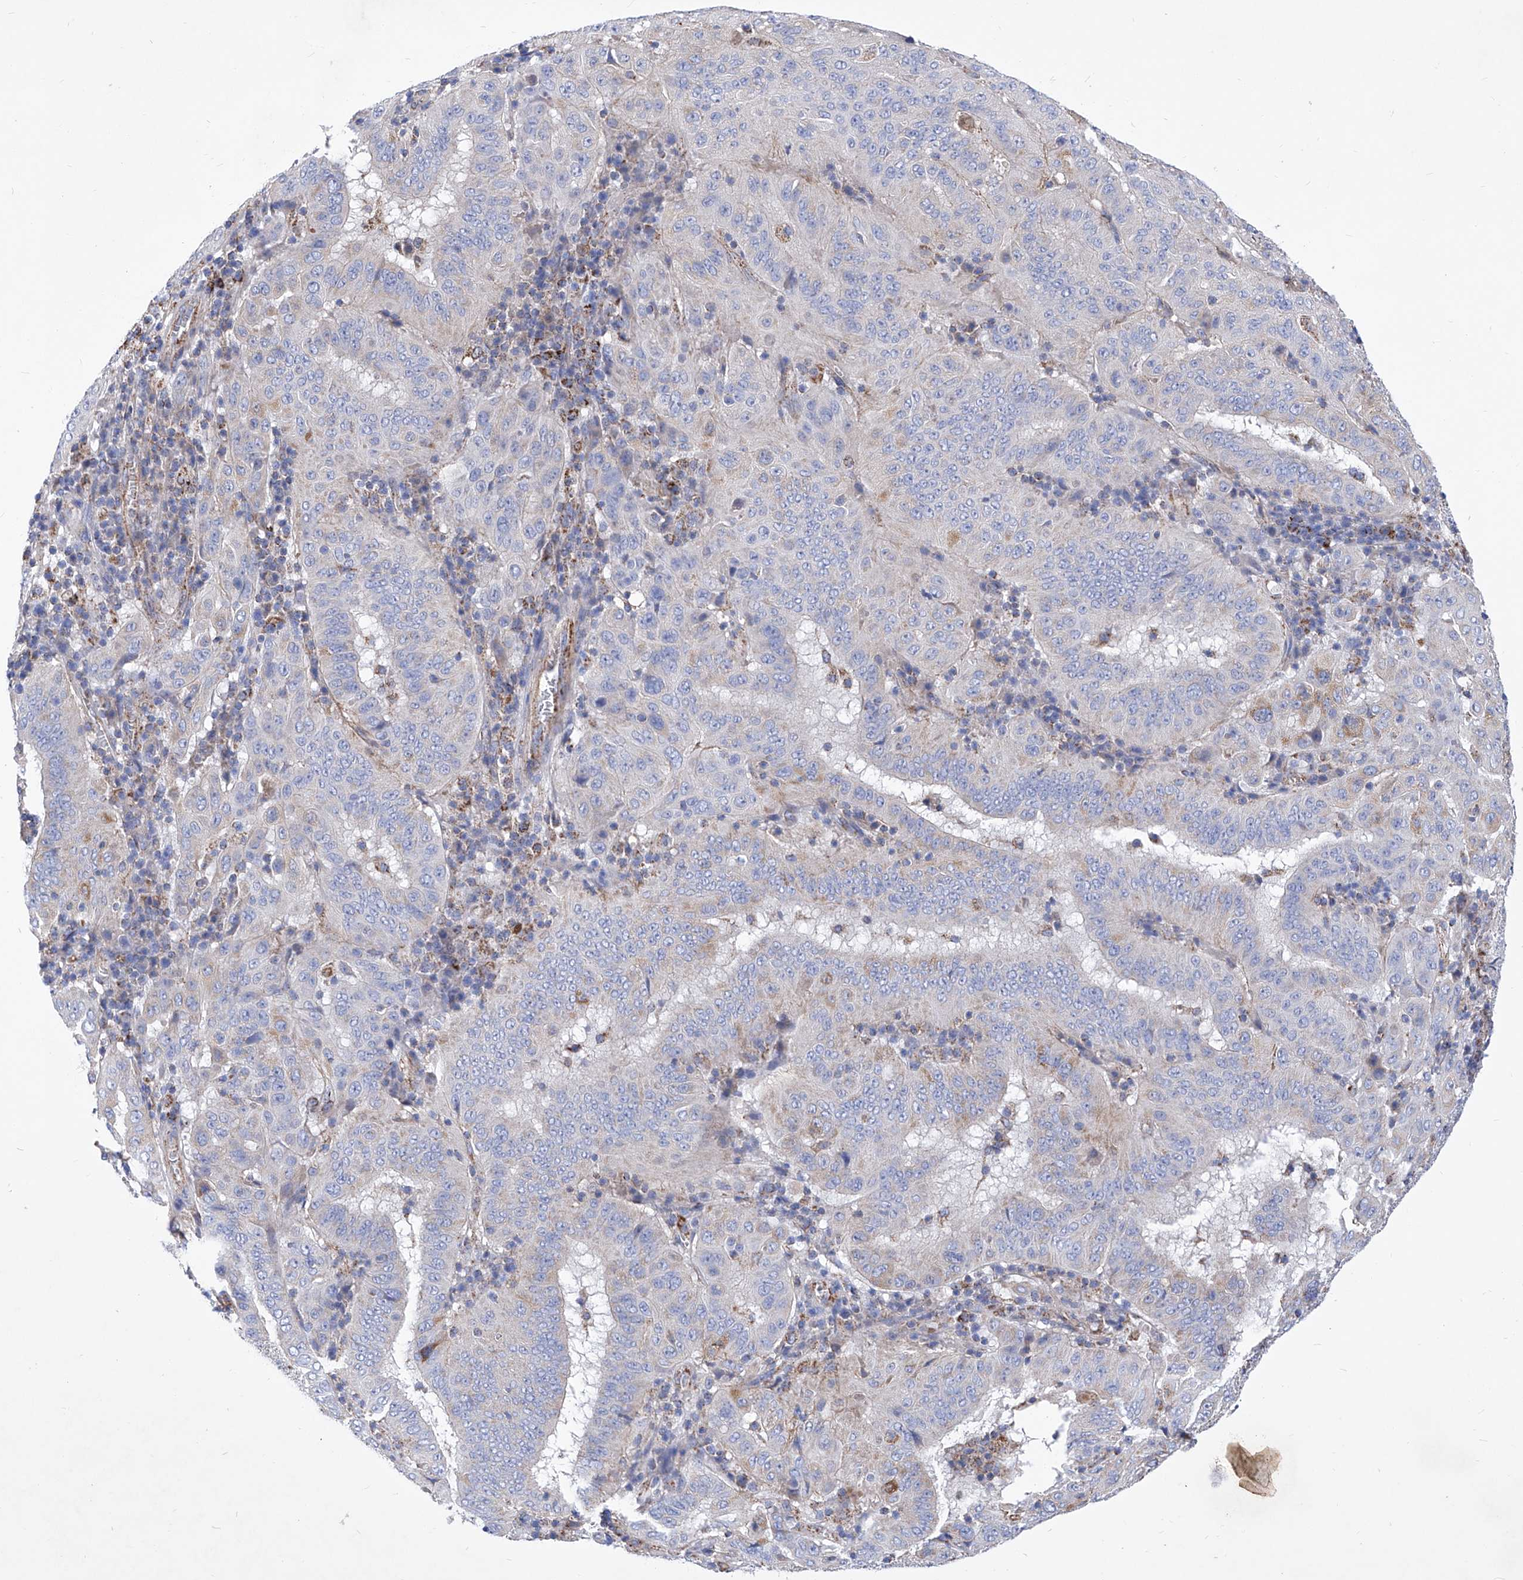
{"staining": {"intensity": "moderate", "quantity": "<25%", "location": "cytoplasmic/membranous"}, "tissue": "pancreatic cancer", "cell_type": "Tumor cells", "image_type": "cancer", "snomed": [{"axis": "morphology", "description": "Adenocarcinoma, NOS"}, {"axis": "topography", "description": "Pancreas"}], "caption": "Protein staining of pancreatic adenocarcinoma tissue exhibits moderate cytoplasmic/membranous staining in approximately <25% of tumor cells. (Brightfield microscopy of DAB IHC at high magnification).", "gene": "HRNR", "patient": {"sex": "male", "age": 63}}